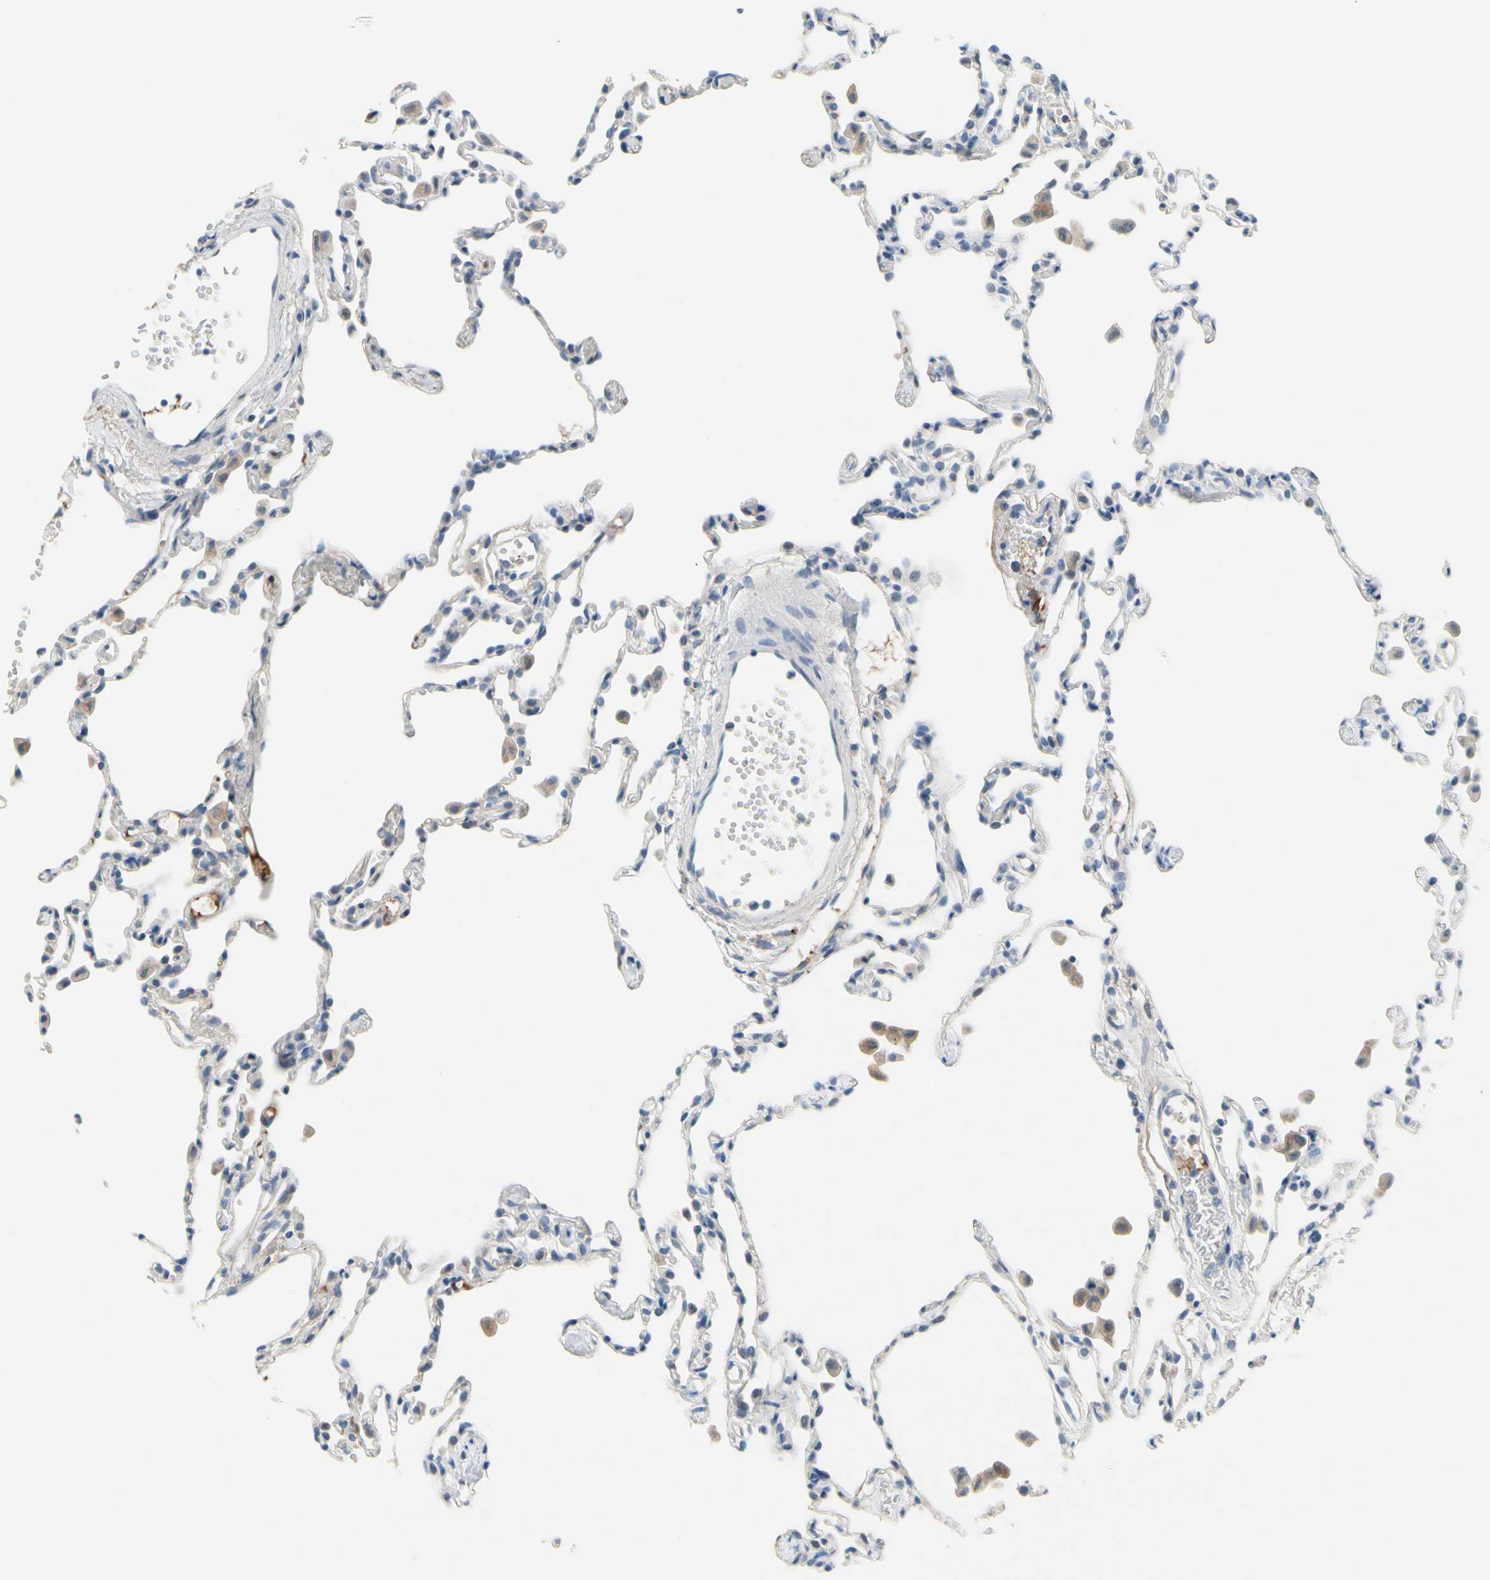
{"staining": {"intensity": "negative", "quantity": "none", "location": "none"}, "tissue": "lung", "cell_type": "Alveolar cells", "image_type": "normal", "snomed": [{"axis": "morphology", "description": "Normal tissue, NOS"}, {"axis": "topography", "description": "Lung"}], "caption": "Micrograph shows no significant protein staining in alveolar cells of unremarkable lung.", "gene": "CNDP1", "patient": {"sex": "female", "age": 49}}